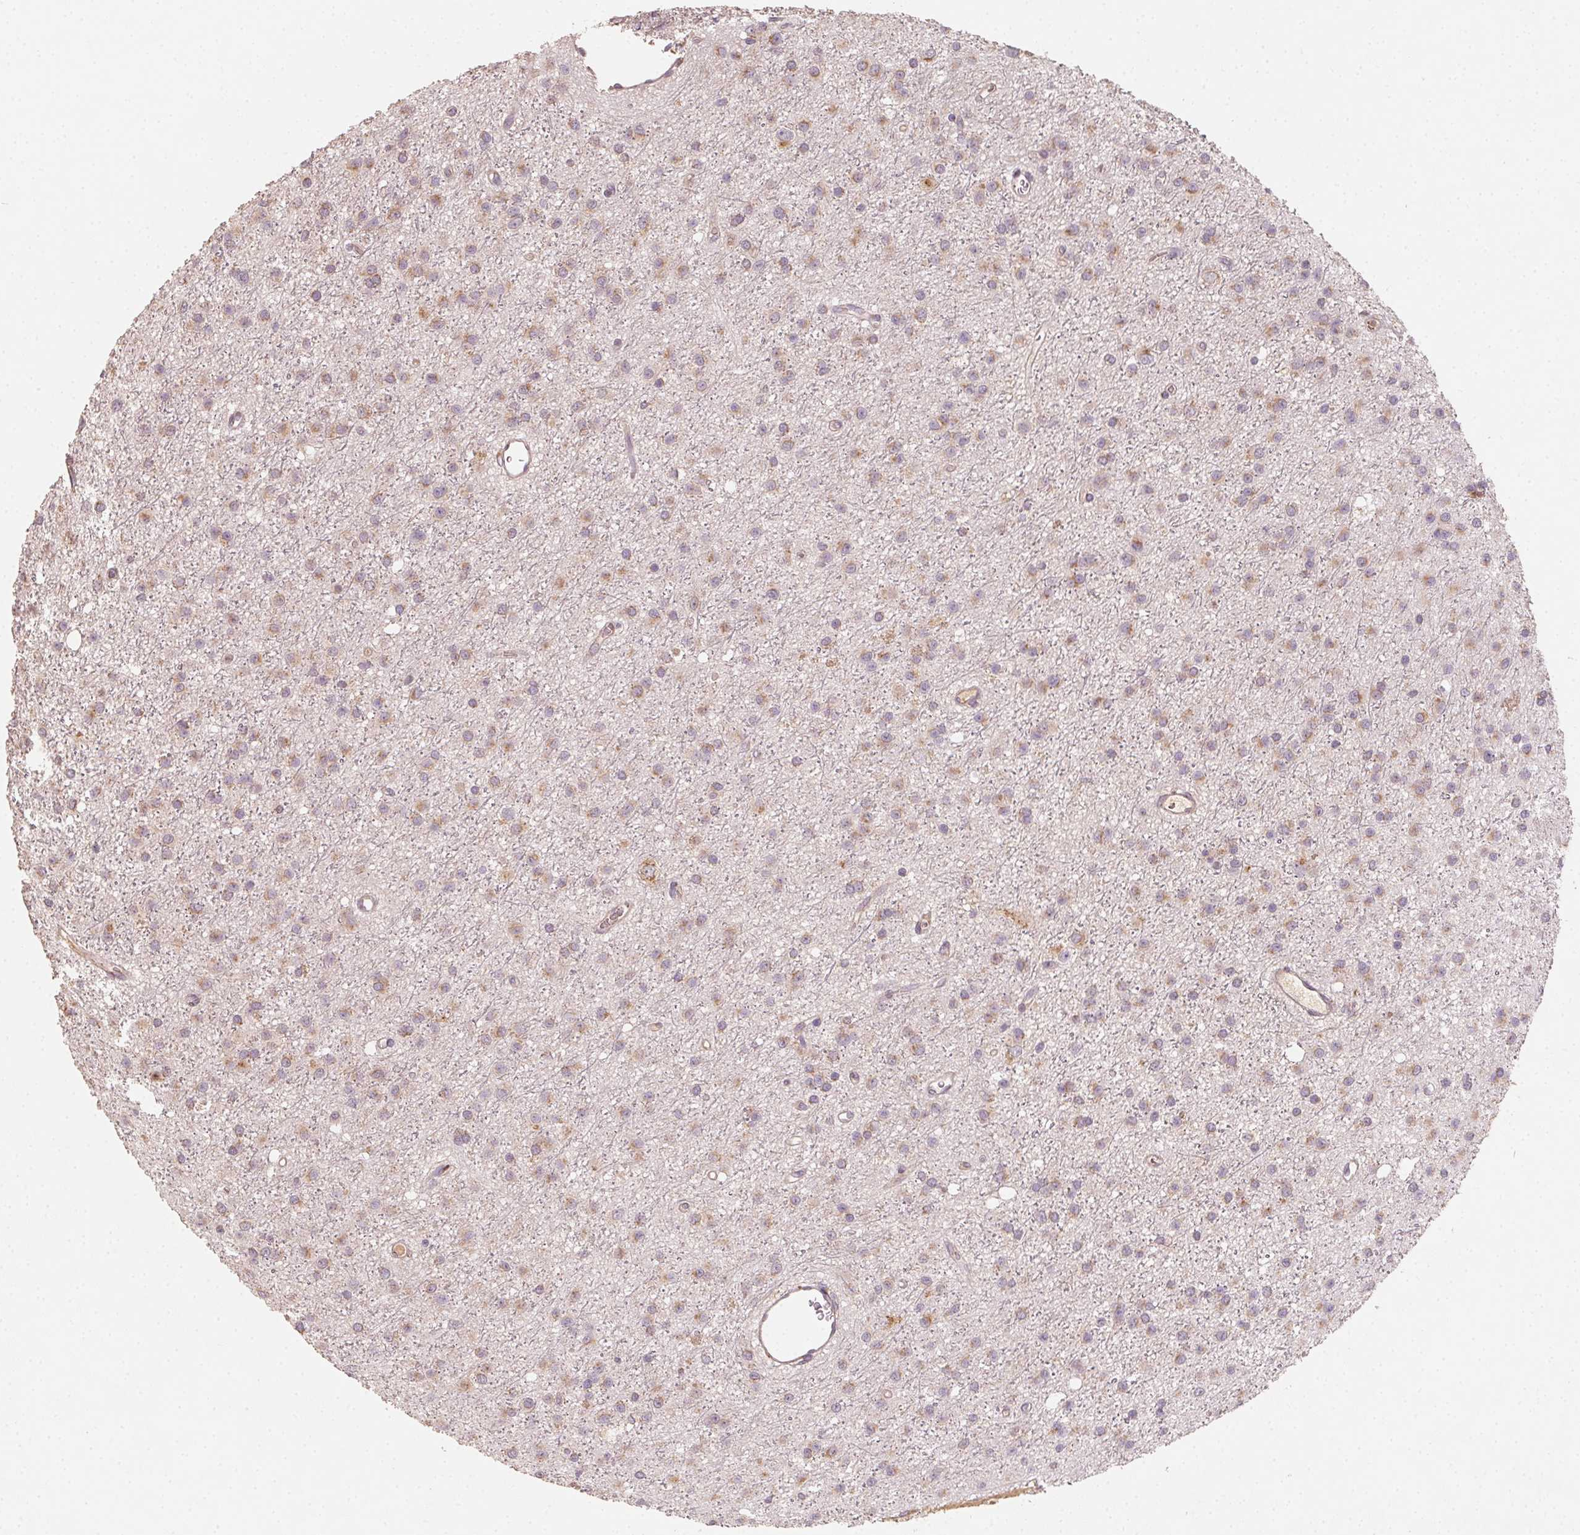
{"staining": {"intensity": "moderate", "quantity": "25%-75%", "location": "cytoplasmic/membranous"}, "tissue": "glioma", "cell_type": "Tumor cells", "image_type": "cancer", "snomed": [{"axis": "morphology", "description": "Glioma, malignant, Low grade"}, {"axis": "topography", "description": "Brain"}], "caption": "Moderate cytoplasmic/membranous positivity for a protein is seen in approximately 25%-75% of tumor cells of malignant glioma (low-grade) using immunohistochemistry (IHC).", "gene": "AP1S1", "patient": {"sex": "male", "age": 27}}